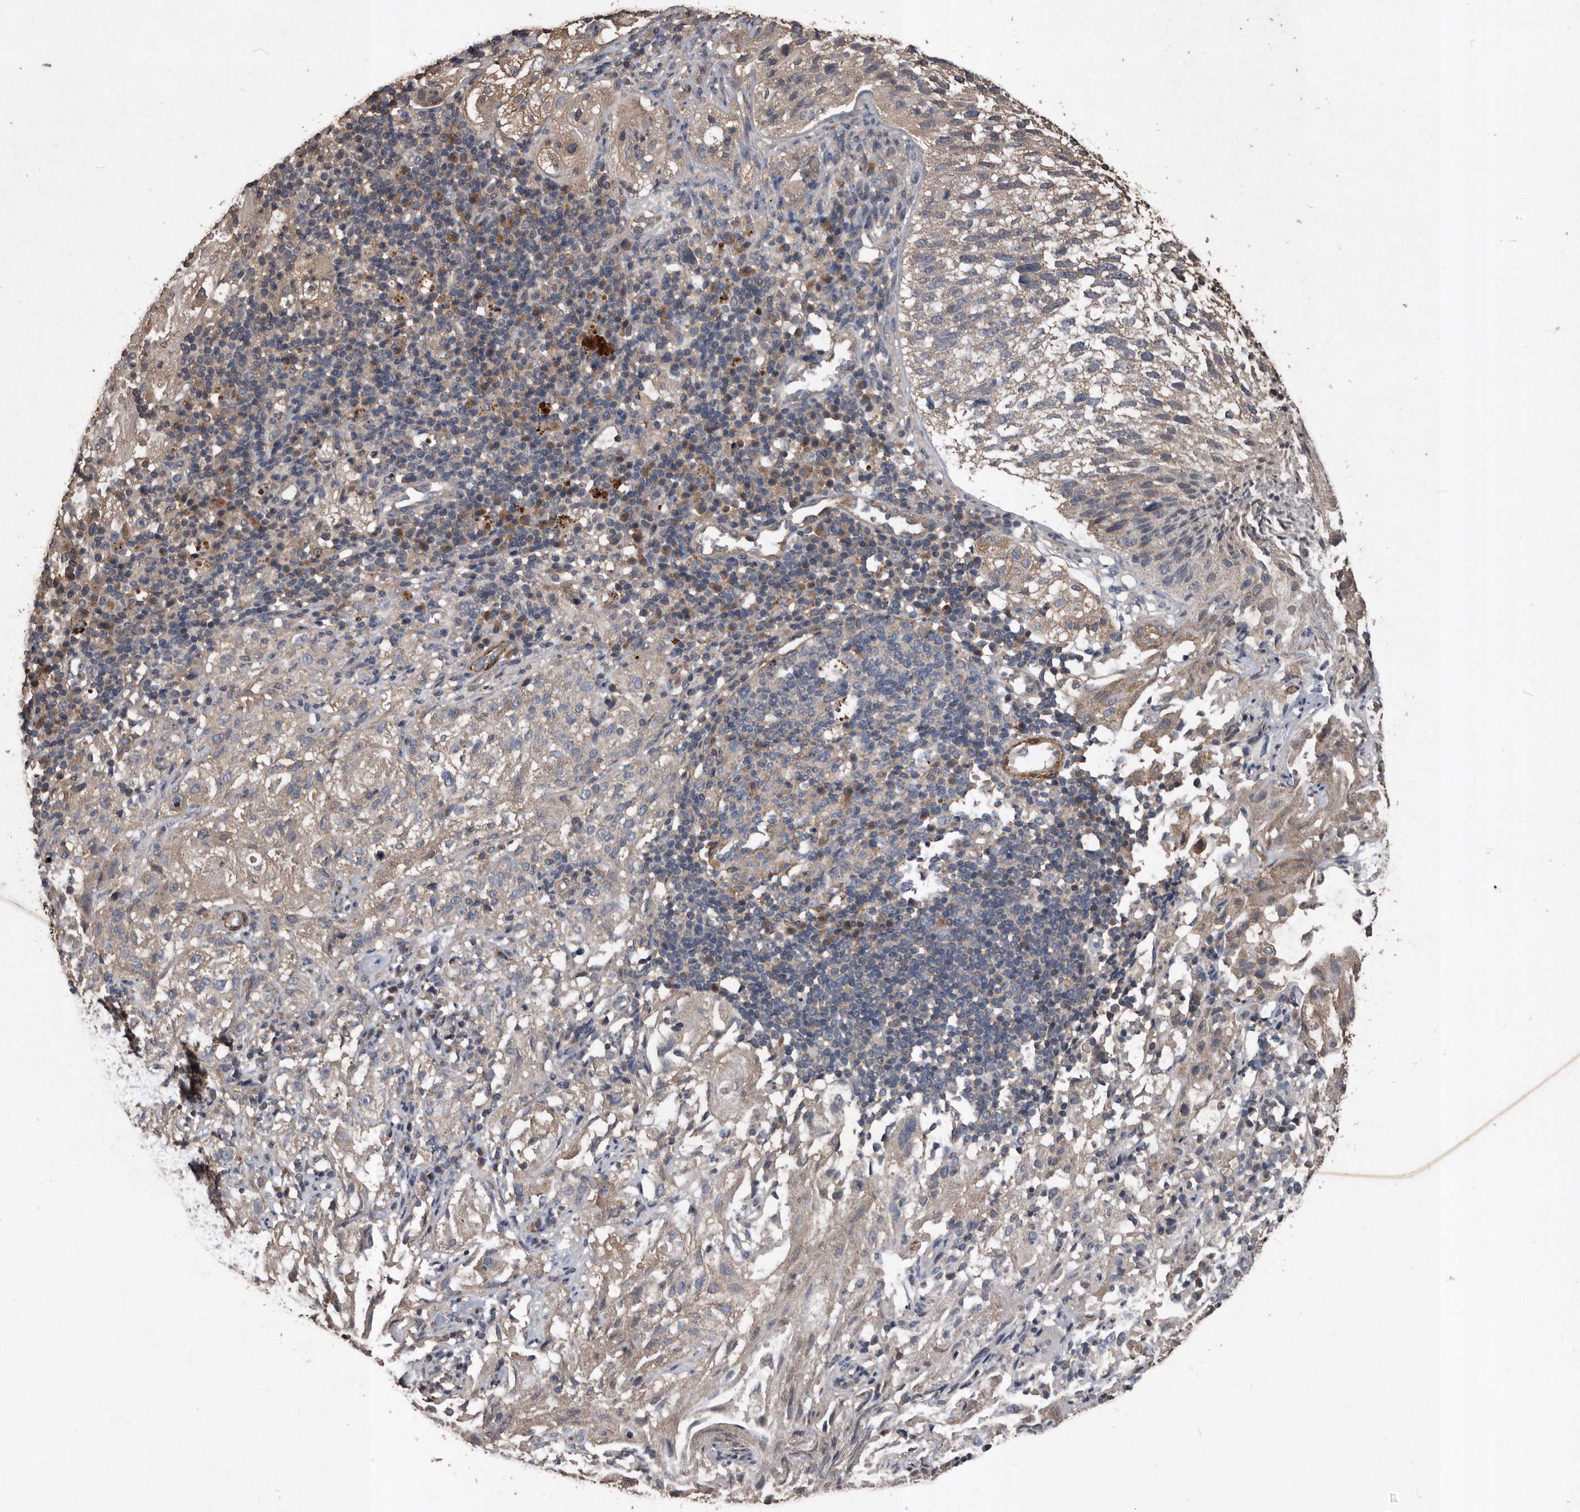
{"staining": {"intensity": "weak", "quantity": "25%-75%", "location": "cytoplasmic/membranous"}, "tissue": "lung cancer", "cell_type": "Tumor cells", "image_type": "cancer", "snomed": [{"axis": "morphology", "description": "Inflammation, NOS"}, {"axis": "morphology", "description": "Squamous cell carcinoma, NOS"}, {"axis": "topography", "description": "Lymph node"}, {"axis": "topography", "description": "Soft tissue"}, {"axis": "topography", "description": "Lung"}], "caption": "IHC micrograph of squamous cell carcinoma (lung) stained for a protein (brown), which displays low levels of weak cytoplasmic/membranous staining in about 25%-75% of tumor cells.", "gene": "NRBP1", "patient": {"sex": "male", "age": 66}}